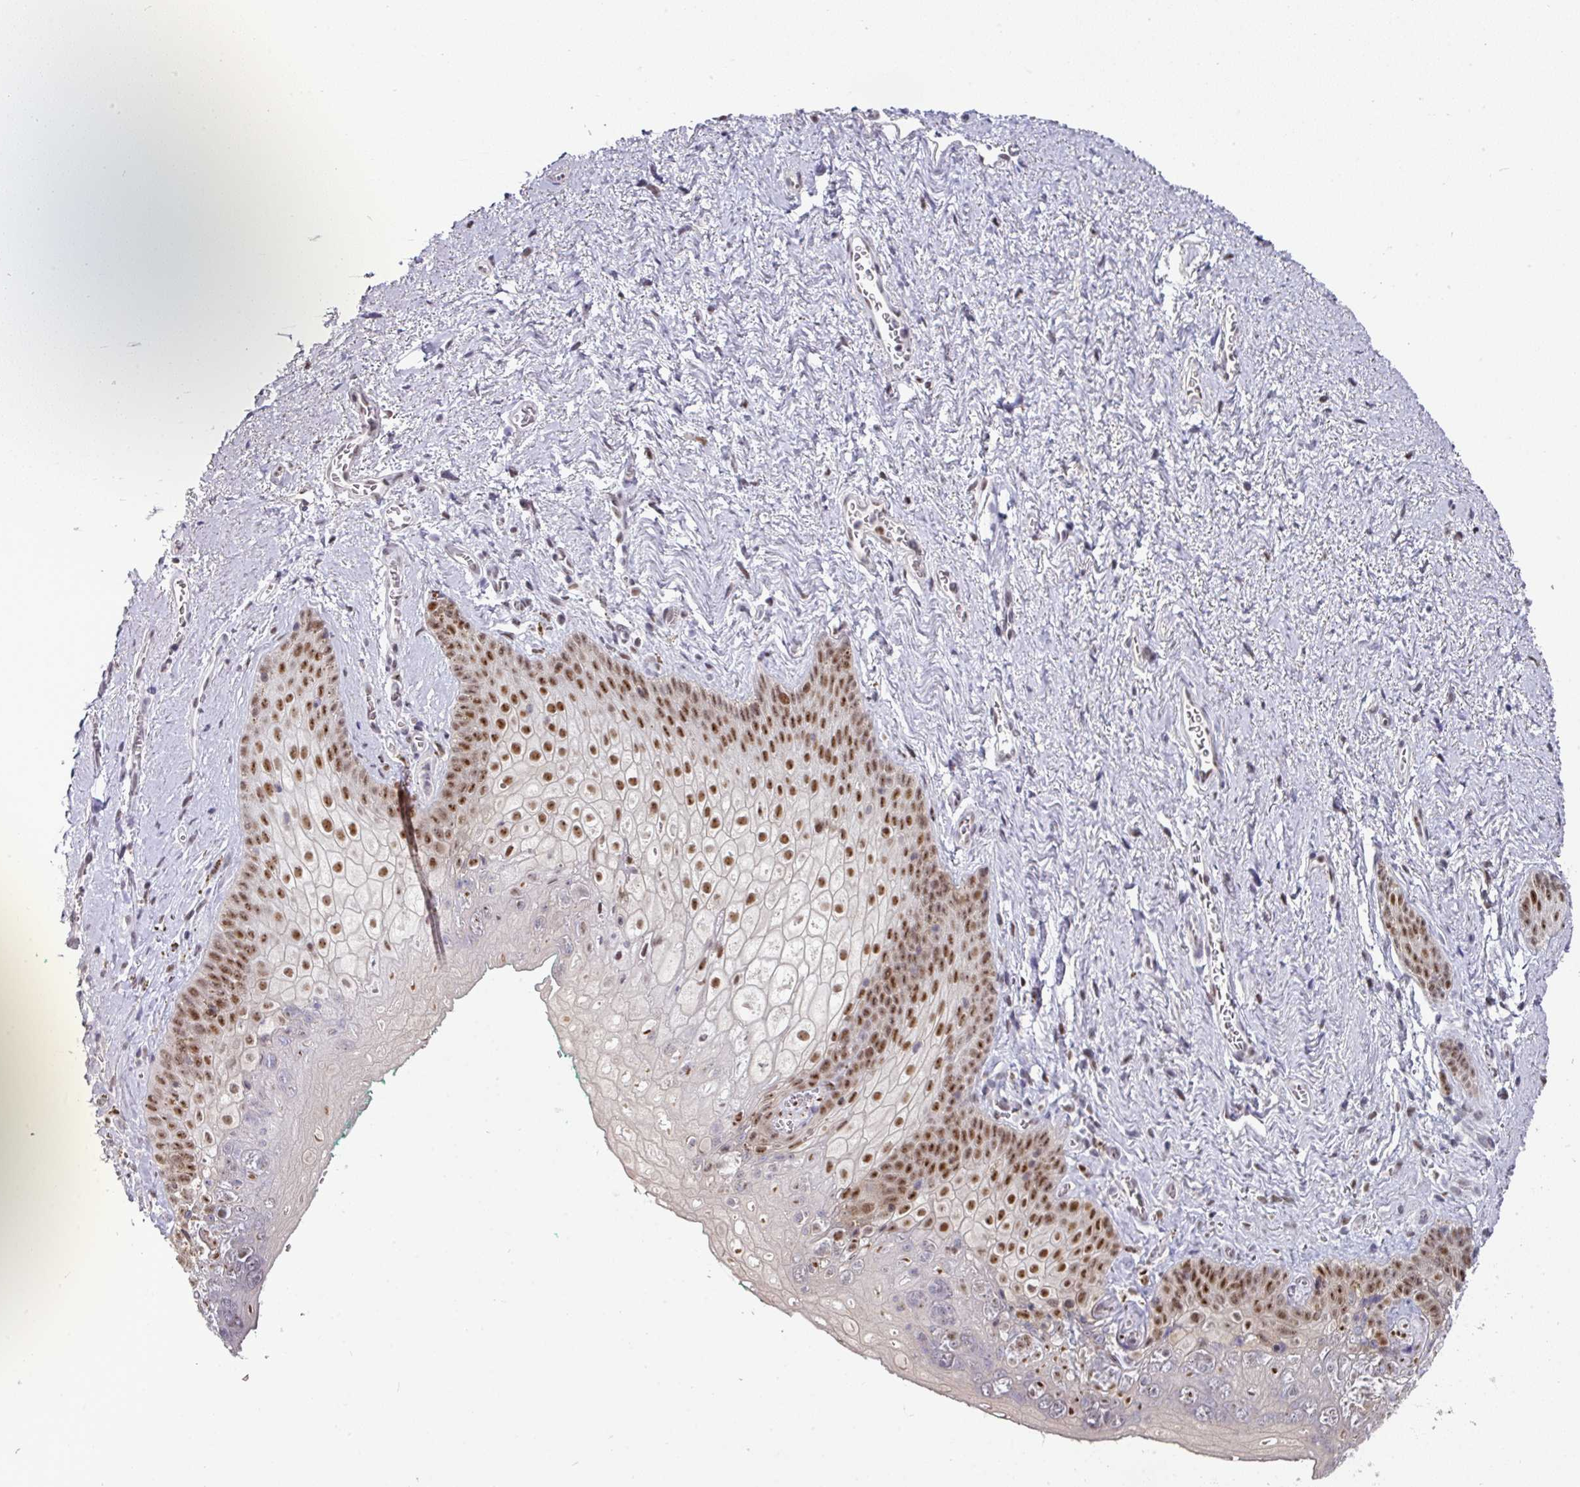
{"staining": {"intensity": "moderate", "quantity": ">75%", "location": "nuclear"}, "tissue": "vagina", "cell_type": "Squamous epithelial cells", "image_type": "normal", "snomed": [{"axis": "morphology", "description": "Normal tissue, NOS"}, {"axis": "topography", "description": "Vulva"}, {"axis": "topography", "description": "Vagina"}, {"axis": "topography", "description": "Peripheral nerve tissue"}], "caption": "Immunohistochemical staining of normal human vagina exhibits >75% levels of moderate nuclear protein expression in approximately >75% of squamous epithelial cells.", "gene": "ENSG00000283782", "patient": {"sex": "female", "age": 66}}